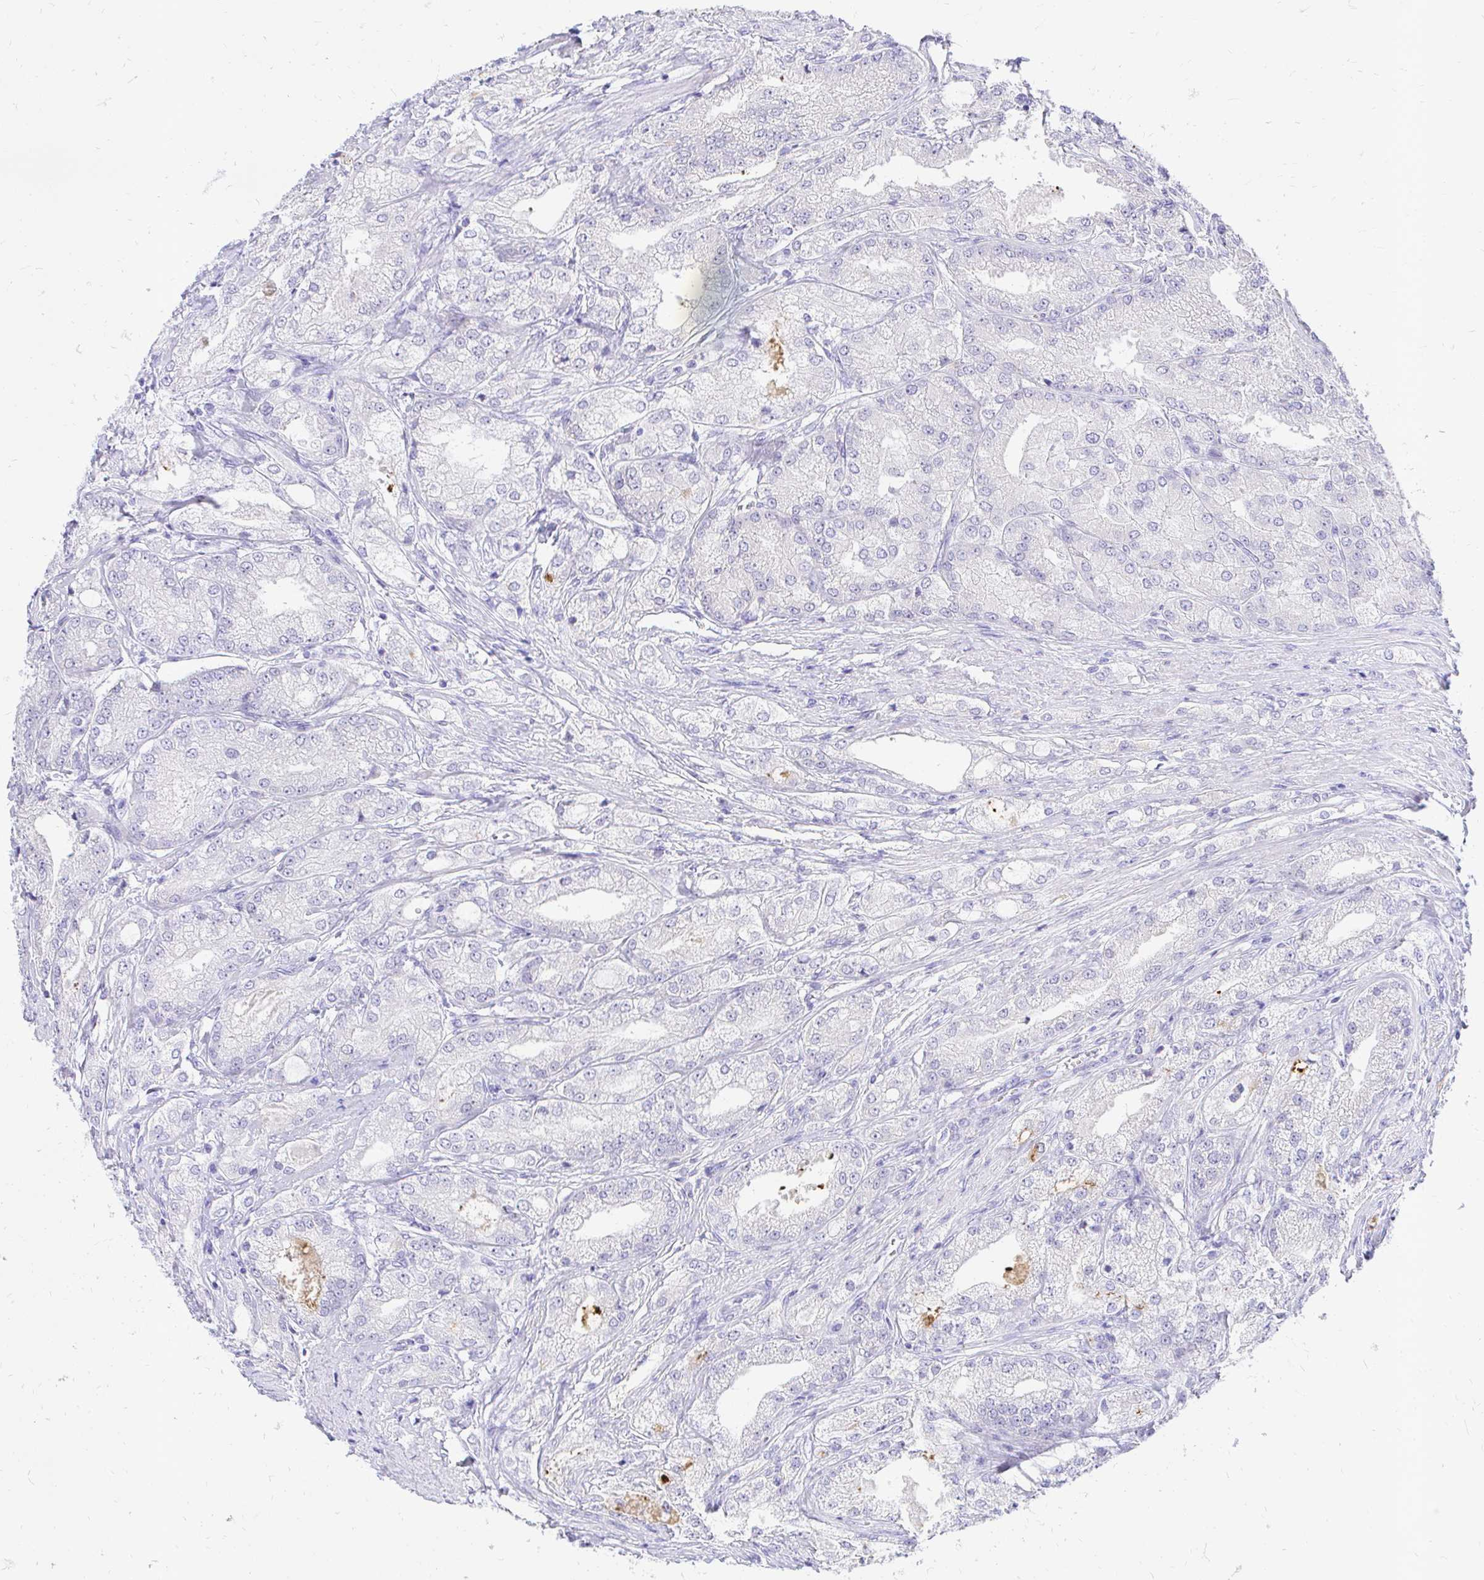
{"staining": {"intensity": "negative", "quantity": "none", "location": "none"}, "tissue": "prostate cancer", "cell_type": "Tumor cells", "image_type": "cancer", "snomed": [{"axis": "morphology", "description": "Adenocarcinoma, High grade"}, {"axis": "topography", "description": "Prostate"}], "caption": "Immunohistochemical staining of high-grade adenocarcinoma (prostate) shows no significant positivity in tumor cells. (Brightfield microscopy of DAB (3,3'-diaminobenzidine) immunohistochemistry (IHC) at high magnification).", "gene": "FATE1", "patient": {"sex": "male", "age": 61}}